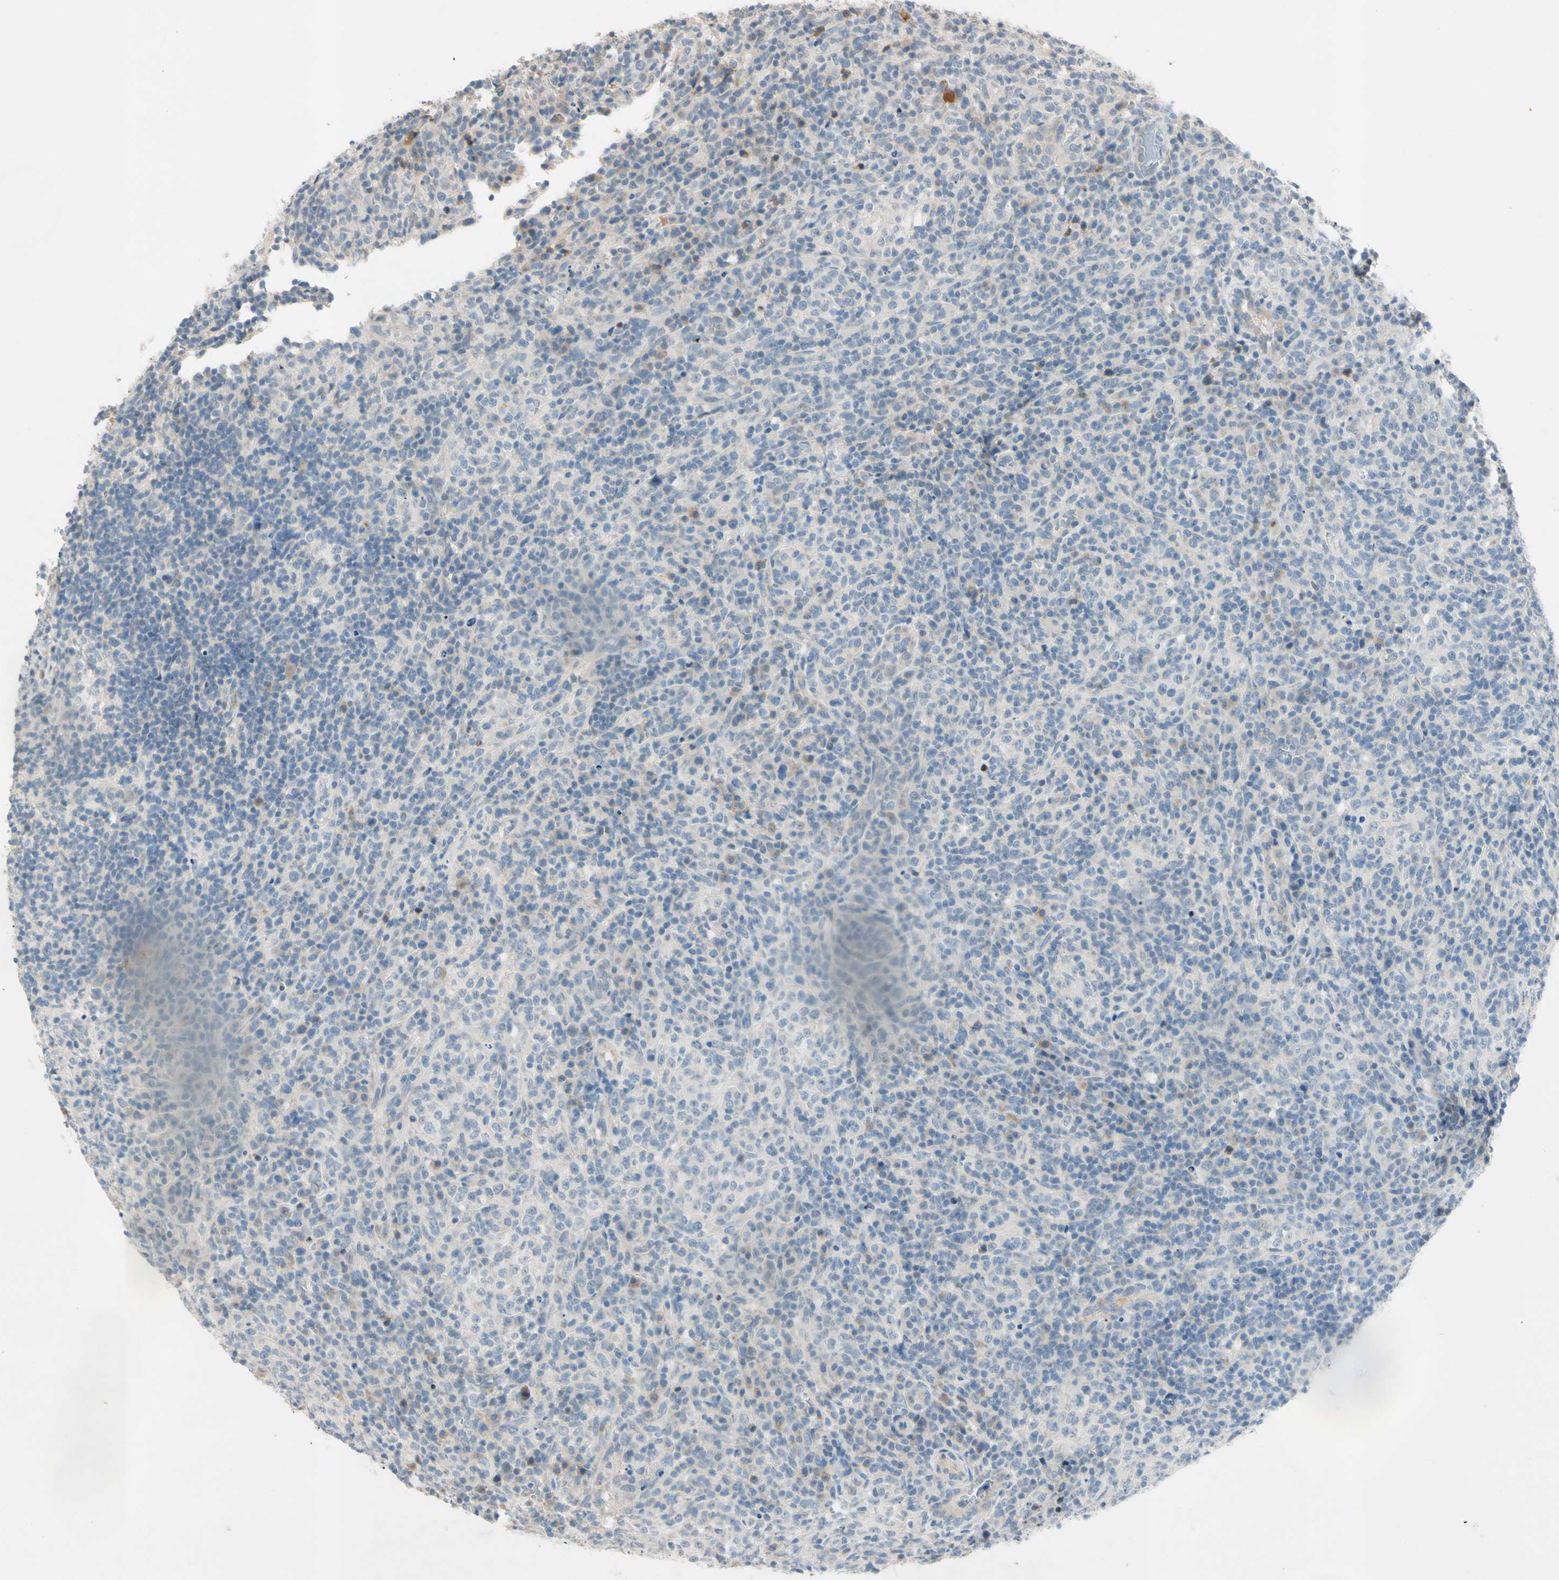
{"staining": {"intensity": "negative", "quantity": "none", "location": "none"}, "tissue": "lymphoma", "cell_type": "Tumor cells", "image_type": "cancer", "snomed": [{"axis": "morphology", "description": "Malignant lymphoma, non-Hodgkin's type, High grade"}, {"axis": "topography", "description": "Lymph node"}], "caption": "Immunohistochemistry micrograph of neoplastic tissue: high-grade malignant lymphoma, non-Hodgkin's type stained with DAB (3,3'-diaminobenzidine) reveals no significant protein expression in tumor cells.", "gene": "SERPIND1", "patient": {"sex": "female", "age": 76}}